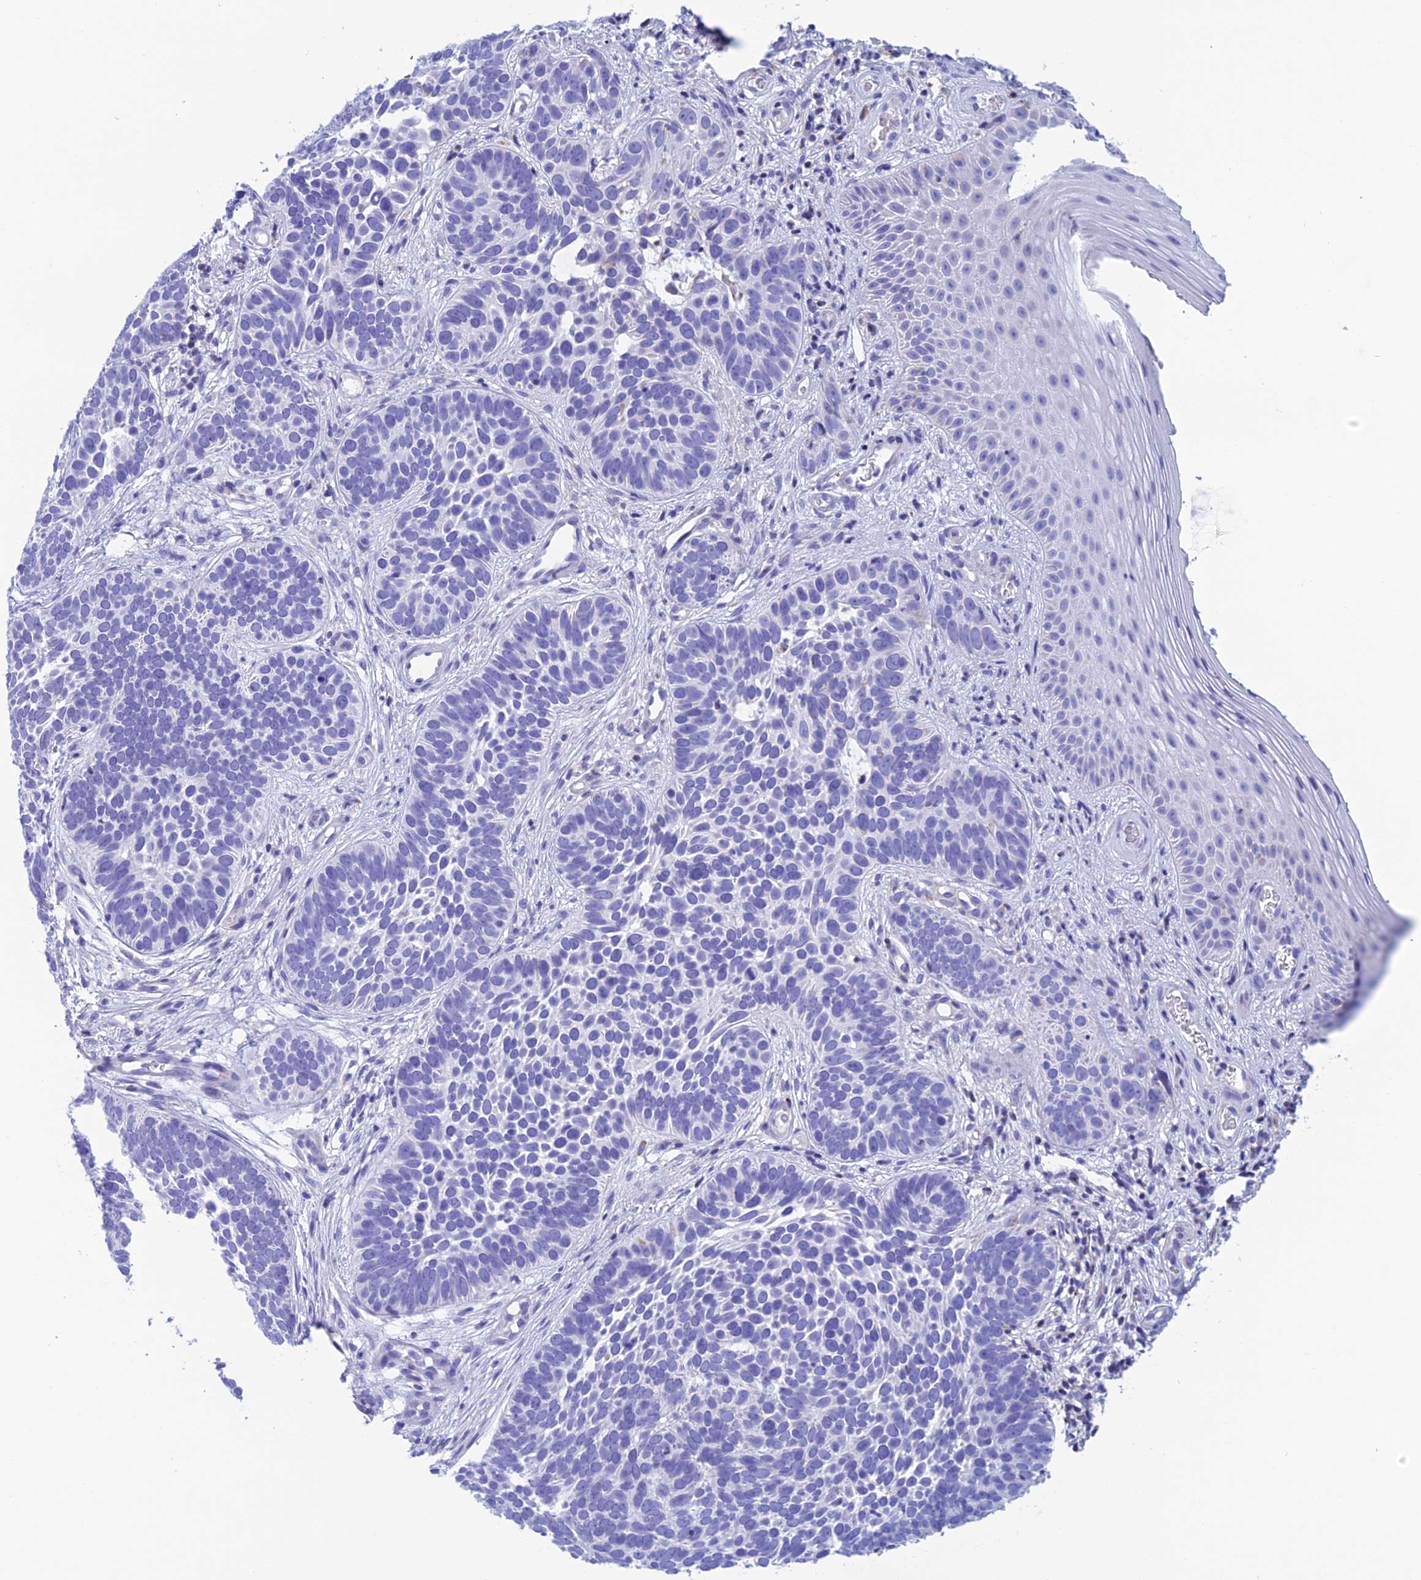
{"staining": {"intensity": "negative", "quantity": "none", "location": "none"}, "tissue": "skin cancer", "cell_type": "Tumor cells", "image_type": "cancer", "snomed": [{"axis": "morphology", "description": "Basal cell carcinoma"}, {"axis": "topography", "description": "Skin"}], "caption": "Immunohistochemical staining of skin basal cell carcinoma shows no significant expression in tumor cells.", "gene": "NXPE4", "patient": {"sex": "male", "age": 89}}